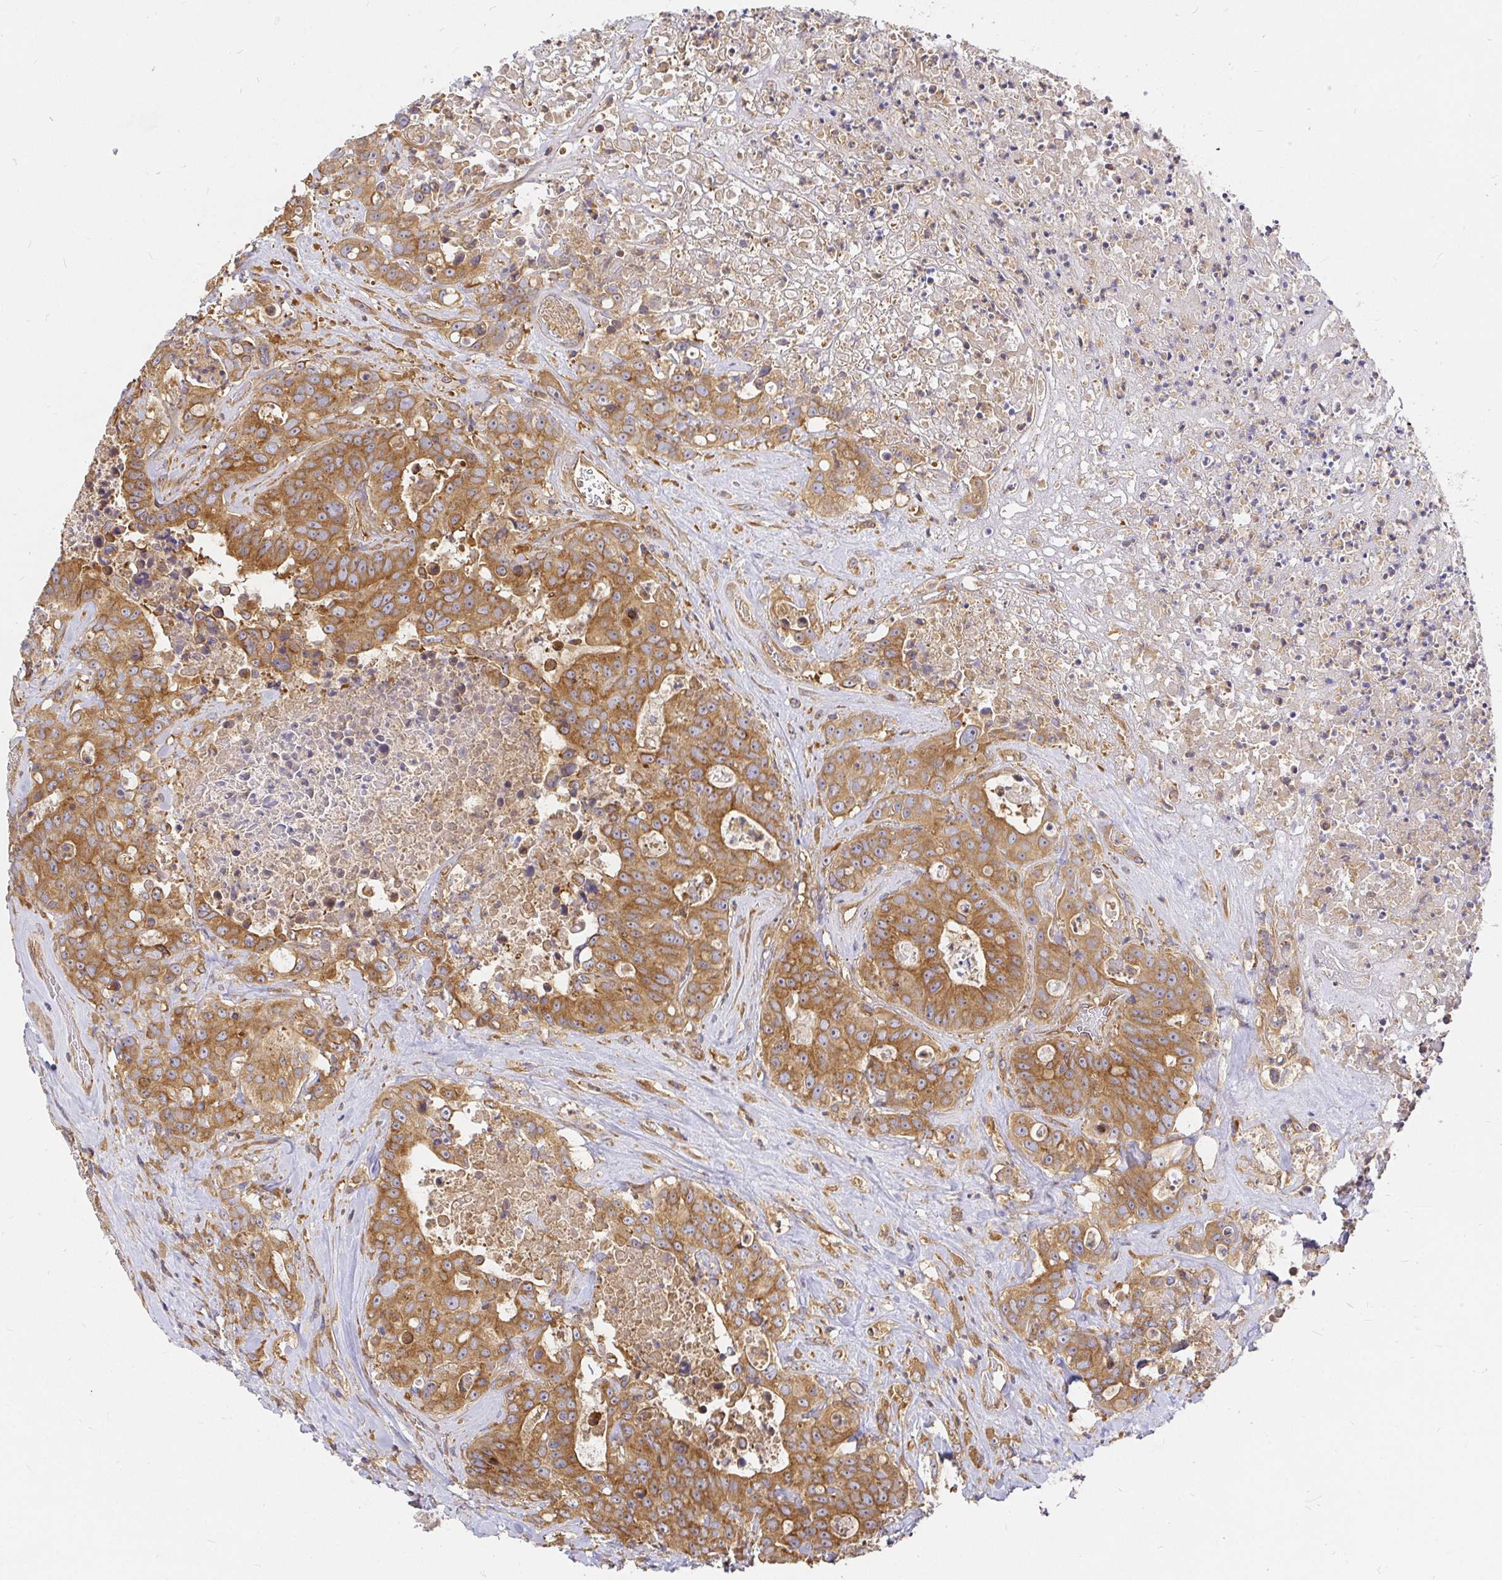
{"staining": {"intensity": "moderate", "quantity": ">75%", "location": "cytoplasmic/membranous"}, "tissue": "colorectal cancer", "cell_type": "Tumor cells", "image_type": "cancer", "snomed": [{"axis": "morphology", "description": "Adenocarcinoma, NOS"}, {"axis": "topography", "description": "Rectum"}], "caption": "Immunohistochemical staining of colorectal cancer (adenocarcinoma) exhibits medium levels of moderate cytoplasmic/membranous expression in about >75% of tumor cells.", "gene": "KIF5B", "patient": {"sex": "female", "age": 62}}